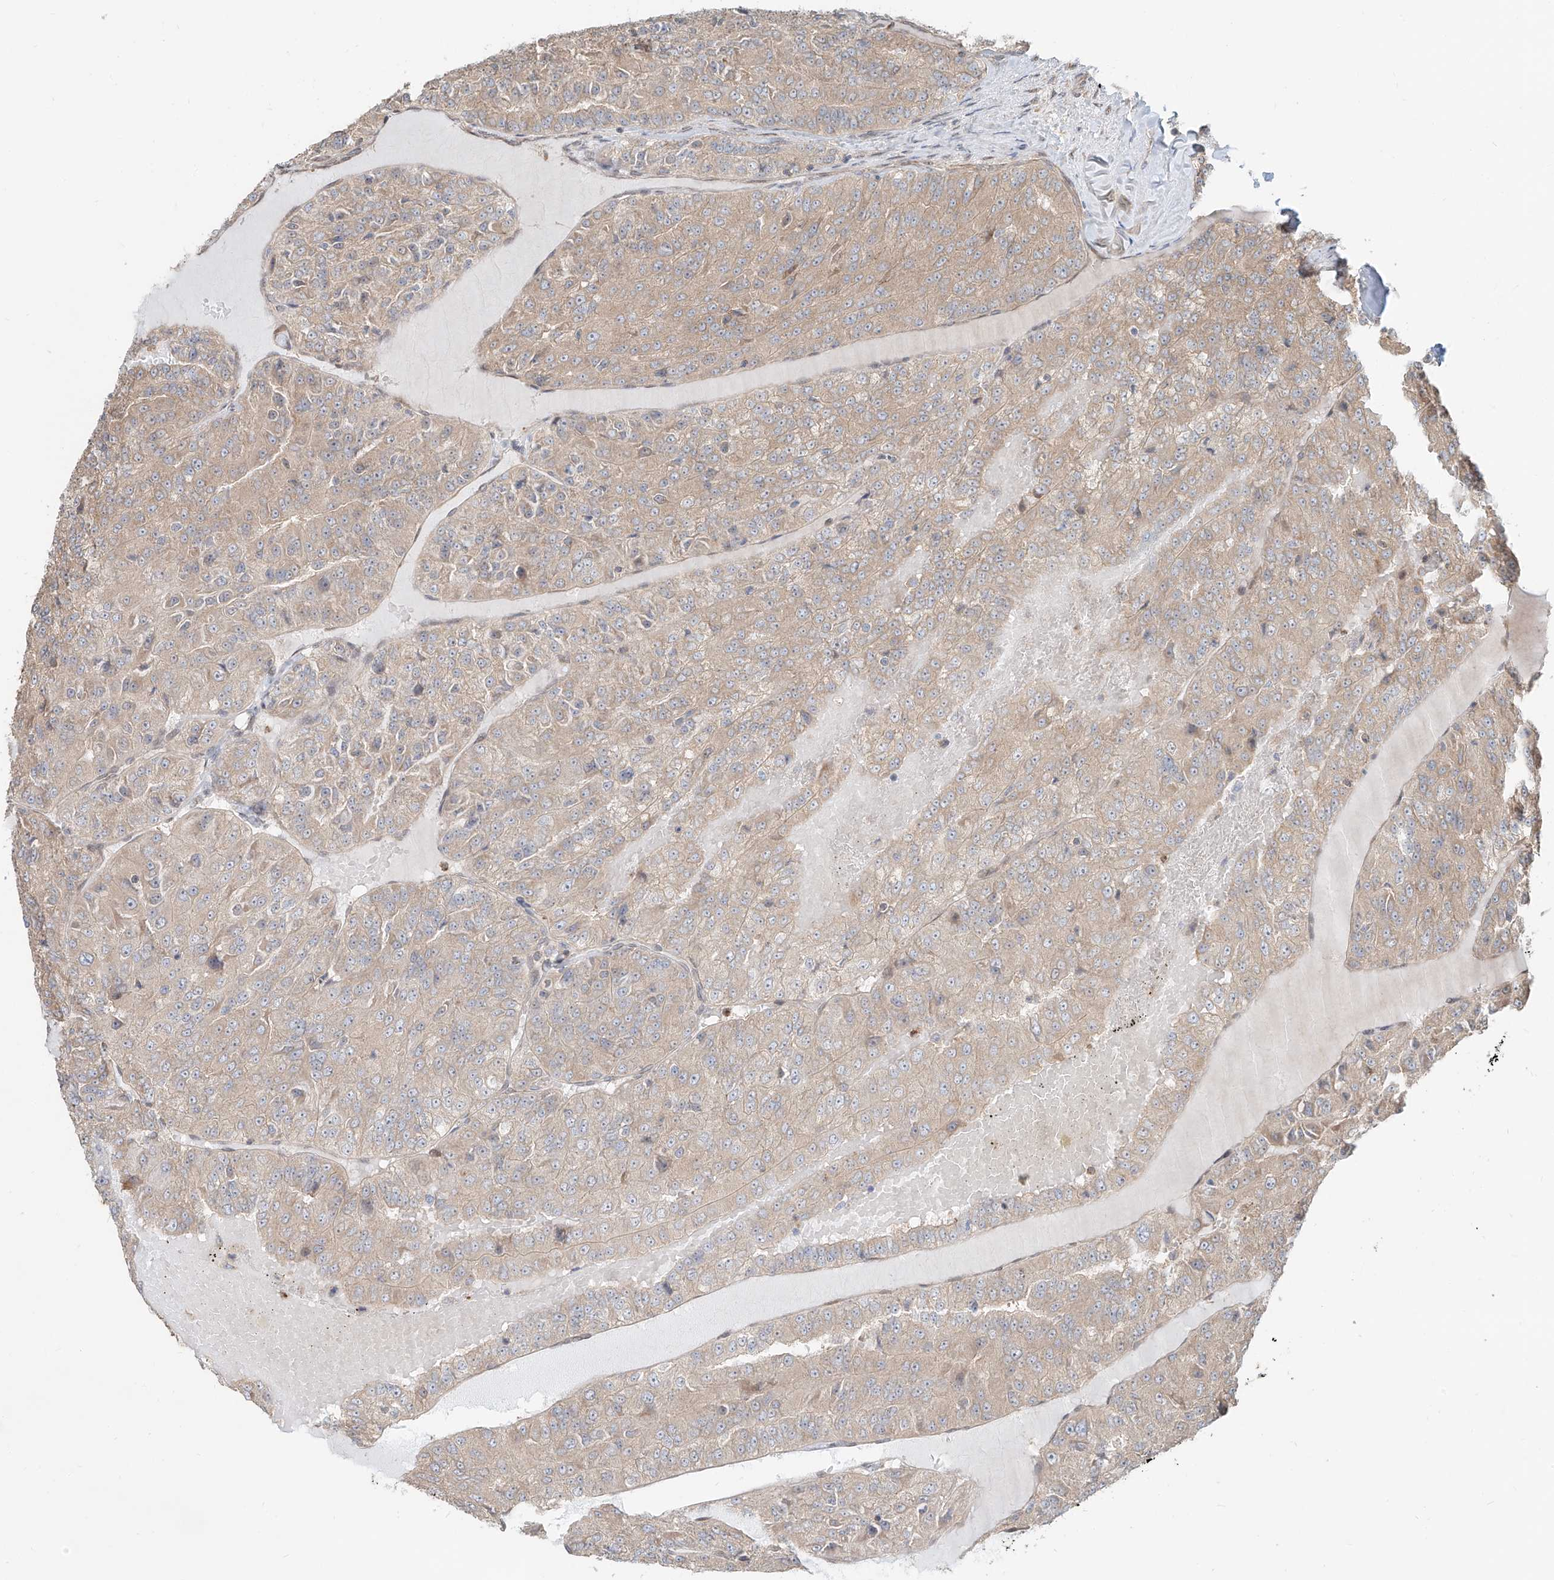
{"staining": {"intensity": "moderate", "quantity": "<25%", "location": "cytoplasmic/membranous"}, "tissue": "renal cancer", "cell_type": "Tumor cells", "image_type": "cancer", "snomed": [{"axis": "morphology", "description": "Adenocarcinoma, NOS"}, {"axis": "topography", "description": "Kidney"}], "caption": "Immunohistochemical staining of renal cancer demonstrates low levels of moderate cytoplasmic/membranous positivity in about <25% of tumor cells.", "gene": "CEP162", "patient": {"sex": "female", "age": 63}}